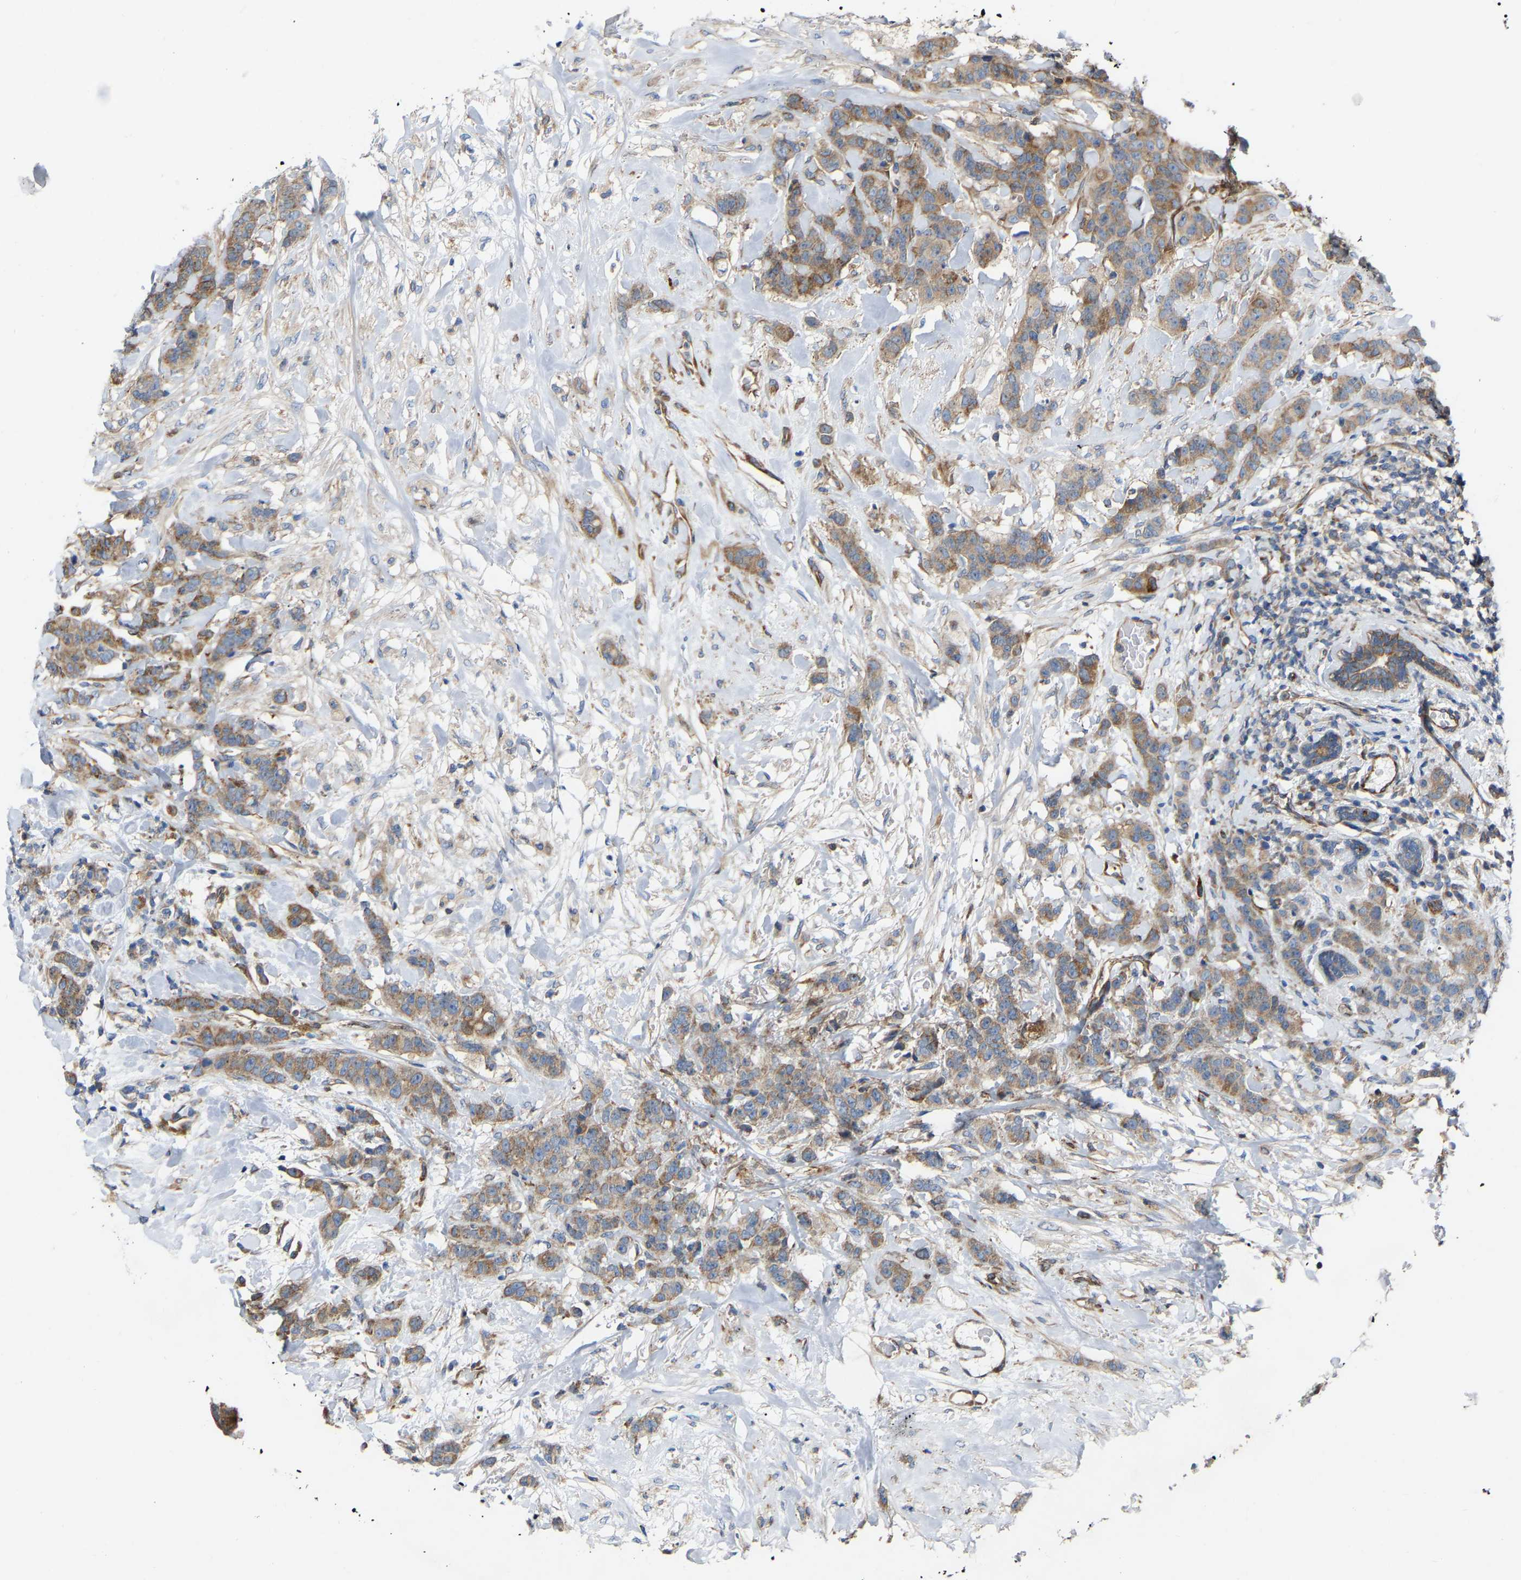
{"staining": {"intensity": "moderate", "quantity": ">75%", "location": "cytoplasmic/membranous"}, "tissue": "breast cancer", "cell_type": "Tumor cells", "image_type": "cancer", "snomed": [{"axis": "morphology", "description": "Normal tissue, NOS"}, {"axis": "morphology", "description": "Duct carcinoma"}, {"axis": "topography", "description": "Breast"}], "caption": "The micrograph displays staining of breast intraductal carcinoma, revealing moderate cytoplasmic/membranous protein expression (brown color) within tumor cells.", "gene": "TOR1B", "patient": {"sex": "female", "age": 40}}